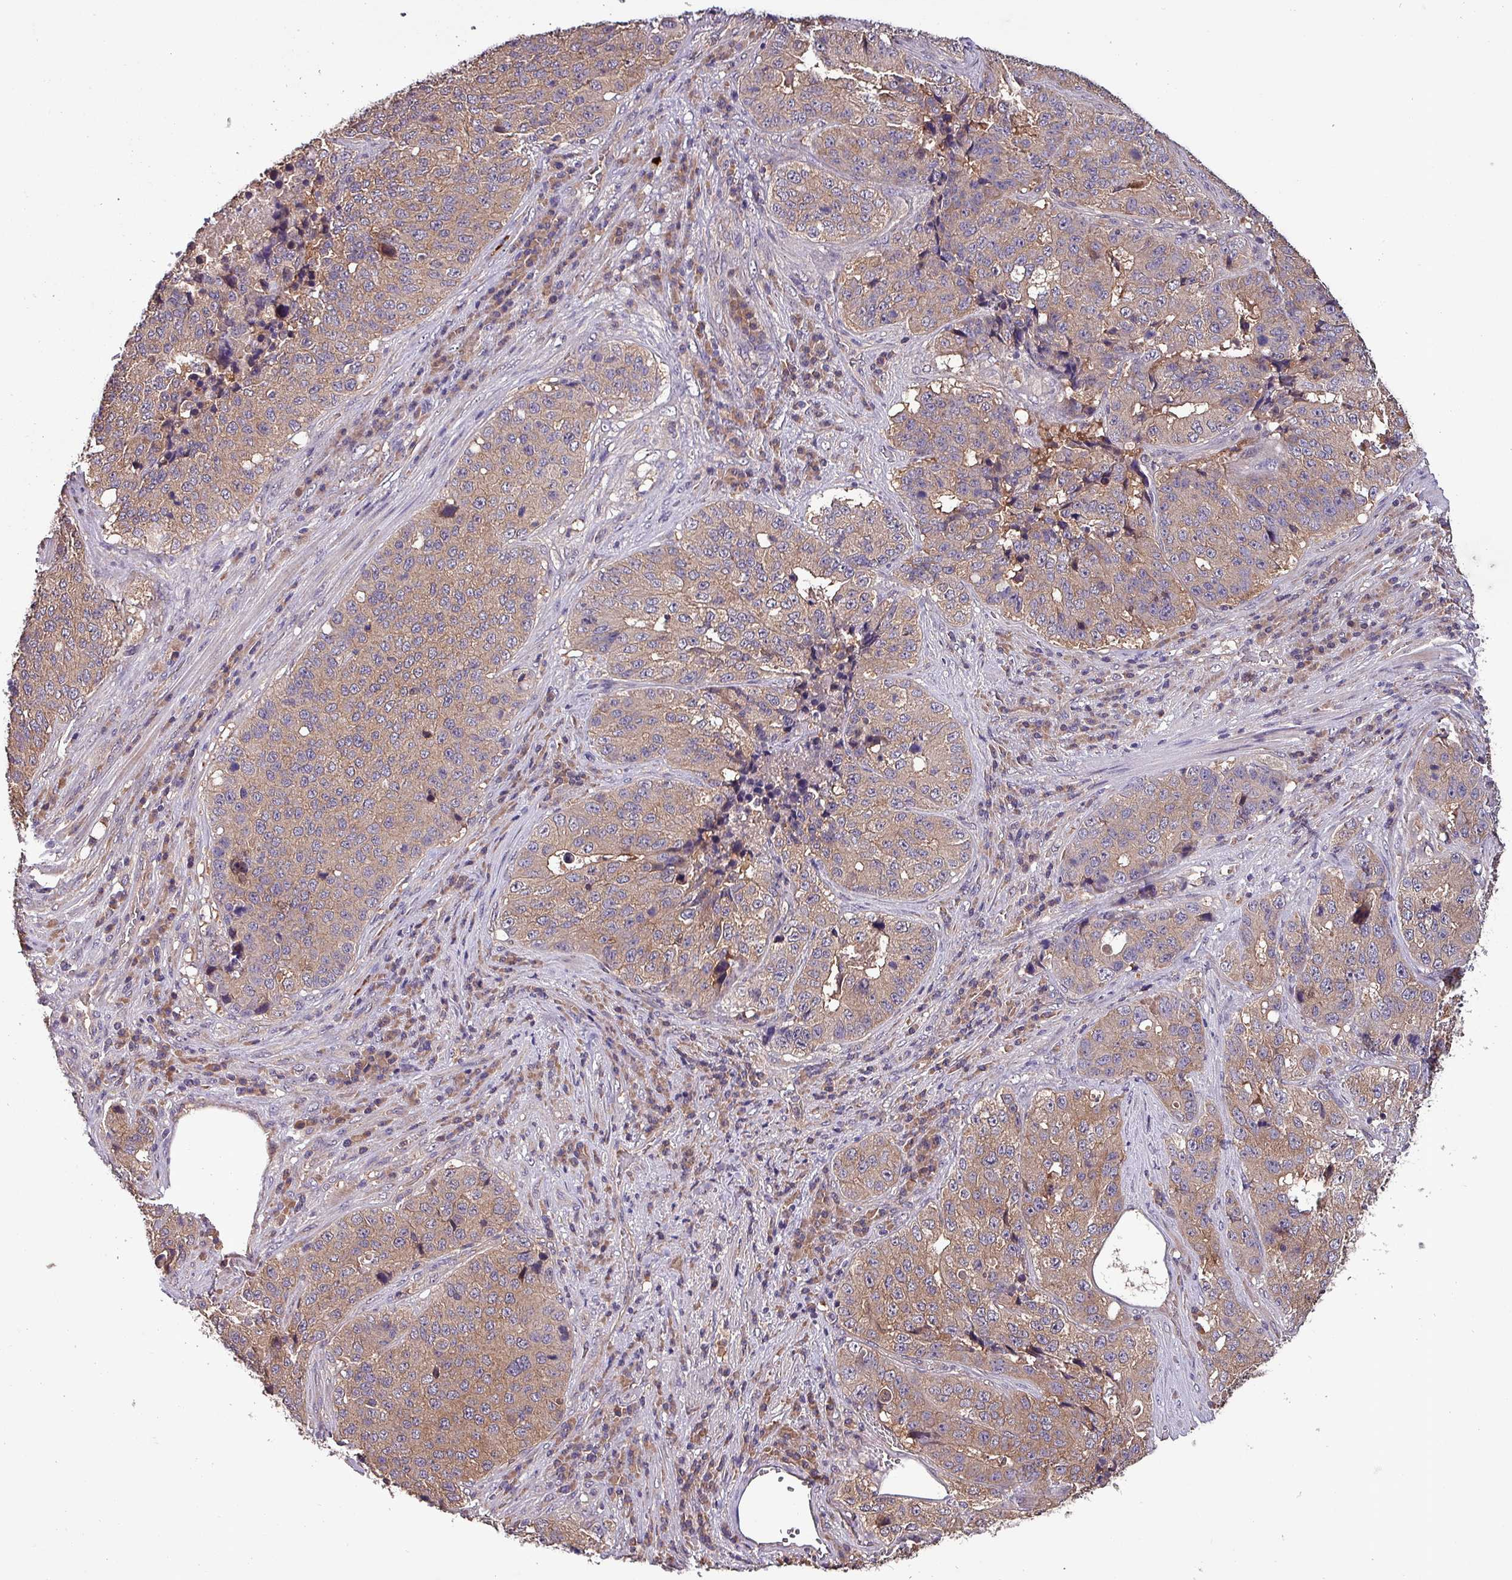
{"staining": {"intensity": "weak", "quantity": ">75%", "location": "cytoplasmic/membranous"}, "tissue": "stomach cancer", "cell_type": "Tumor cells", "image_type": "cancer", "snomed": [{"axis": "morphology", "description": "Adenocarcinoma, NOS"}, {"axis": "topography", "description": "Stomach"}], "caption": "The immunohistochemical stain shows weak cytoplasmic/membranous positivity in tumor cells of stomach adenocarcinoma tissue.", "gene": "PAFAH1B2", "patient": {"sex": "male", "age": 71}}